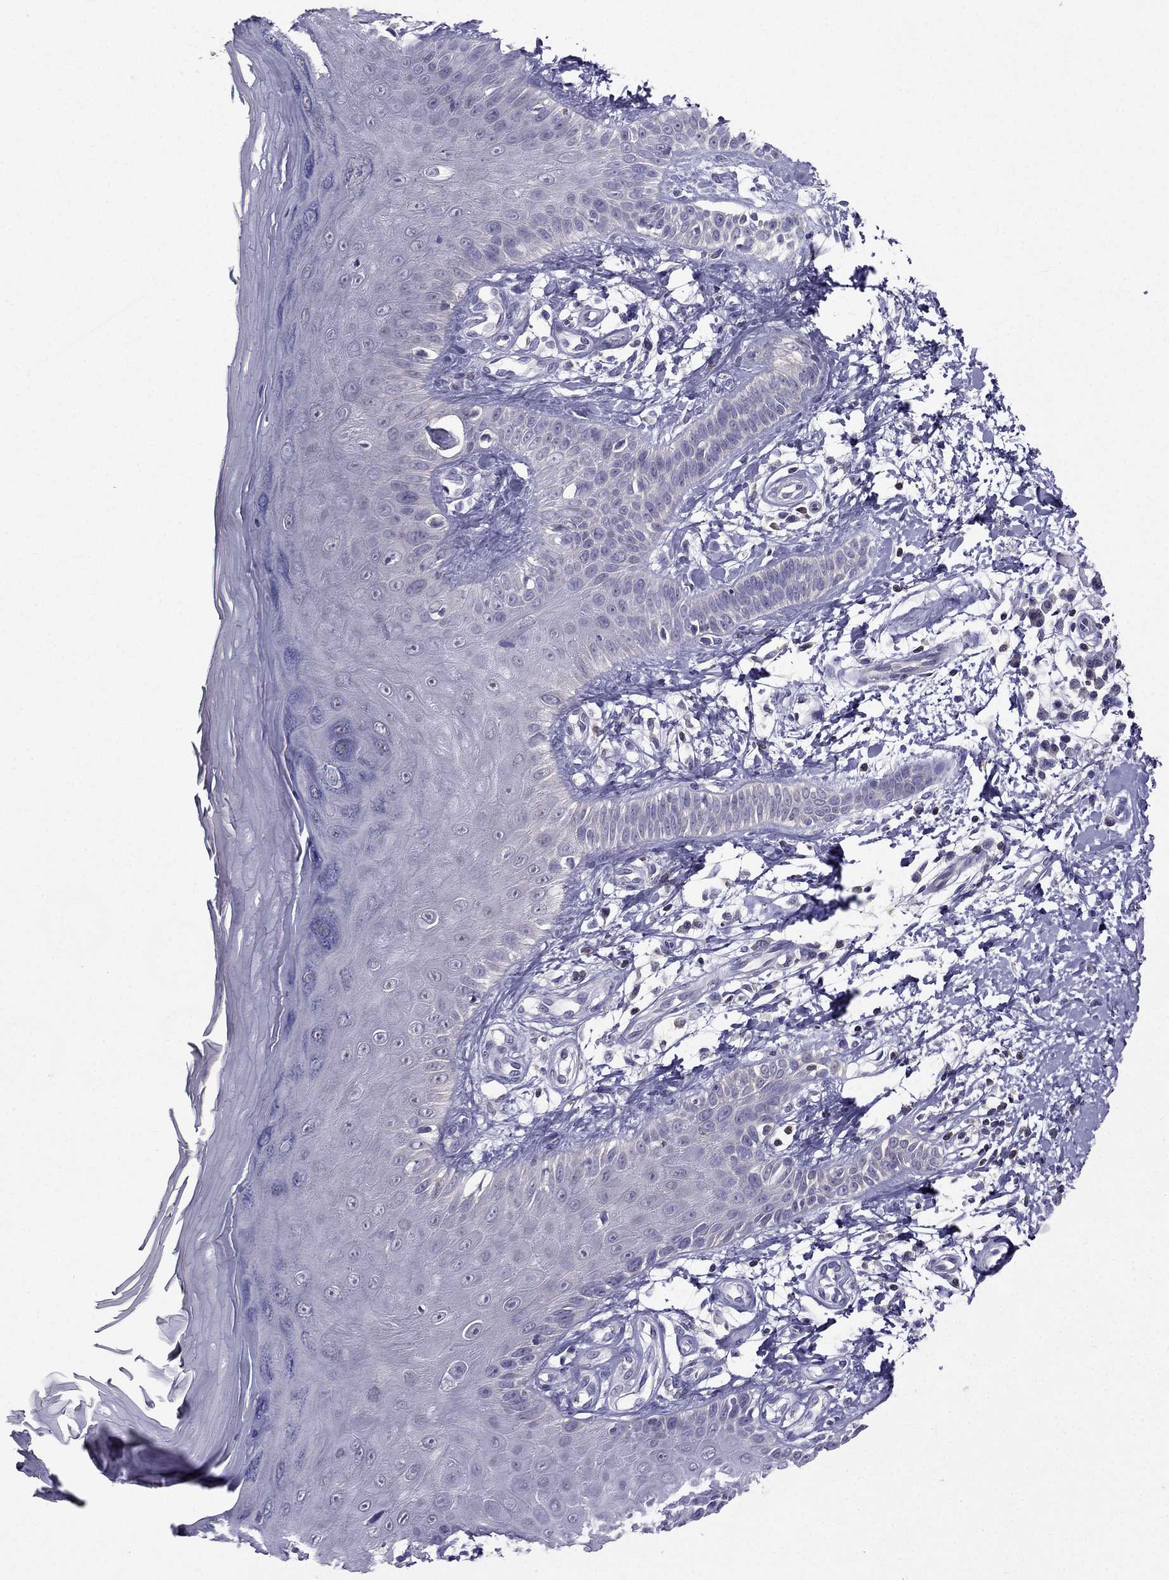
{"staining": {"intensity": "negative", "quantity": "none", "location": "none"}, "tissue": "skin", "cell_type": "Fibroblasts", "image_type": "normal", "snomed": [{"axis": "morphology", "description": "Normal tissue, NOS"}, {"axis": "morphology", "description": "Inflammation, NOS"}, {"axis": "morphology", "description": "Fibrosis, NOS"}, {"axis": "topography", "description": "Skin"}], "caption": "Skin was stained to show a protein in brown. There is no significant expression in fibroblasts. (Immunohistochemistry, brightfield microscopy, high magnification).", "gene": "AAK1", "patient": {"sex": "male", "age": 71}}